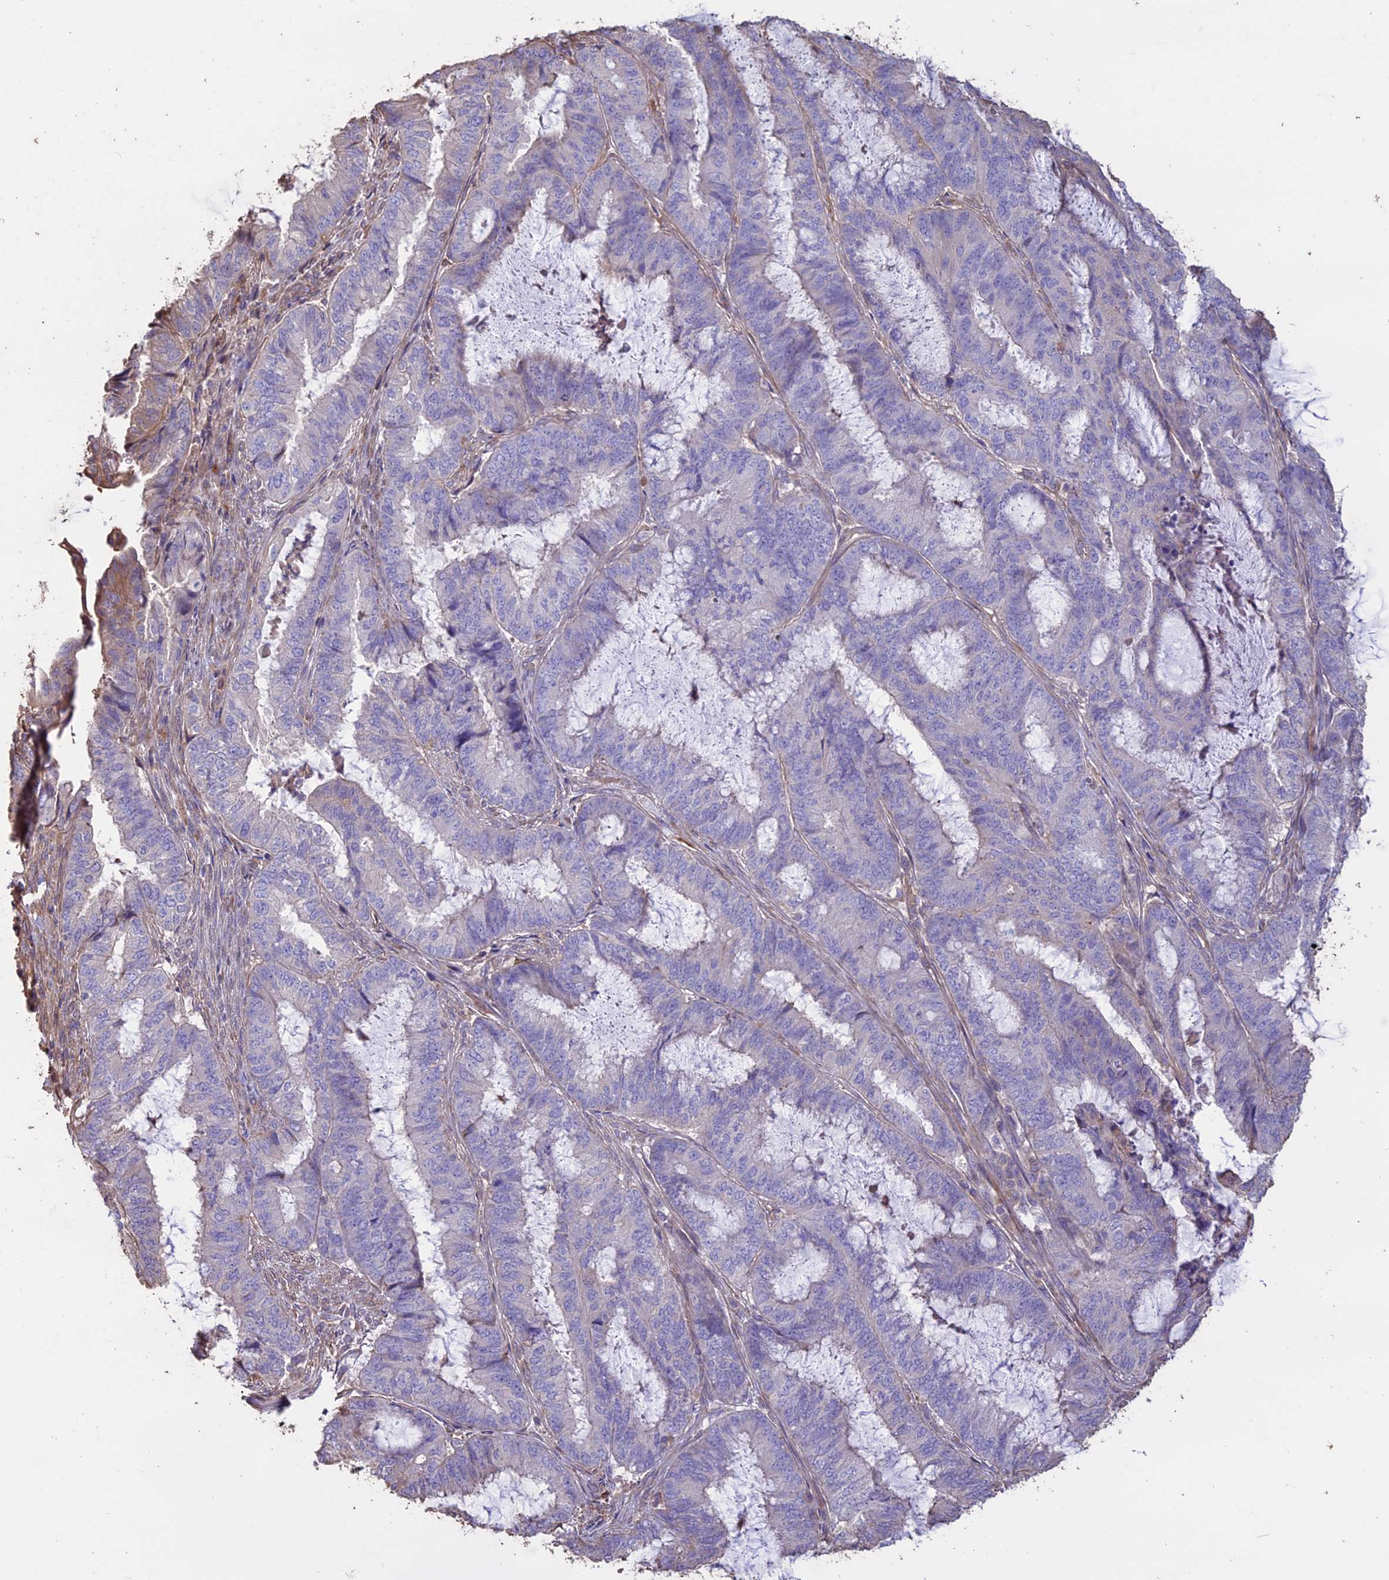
{"staining": {"intensity": "weak", "quantity": "<25%", "location": "cytoplasmic/membranous"}, "tissue": "endometrial cancer", "cell_type": "Tumor cells", "image_type": "cancer", "snomed": [{"axis": "morphology", "description": "Adenocarcinoma, NOS"}, {"axis": "topography", "description": "Endometrium"}], "caption": "DAB (3,3'-diaminobenzidine) immunohistochemical staining of human adenocarcinoma (endometrial) demonstrates no significant expression in tumor cells.", "gene": "CCDC148", "patient": {"sex": "female", "age": 51}}